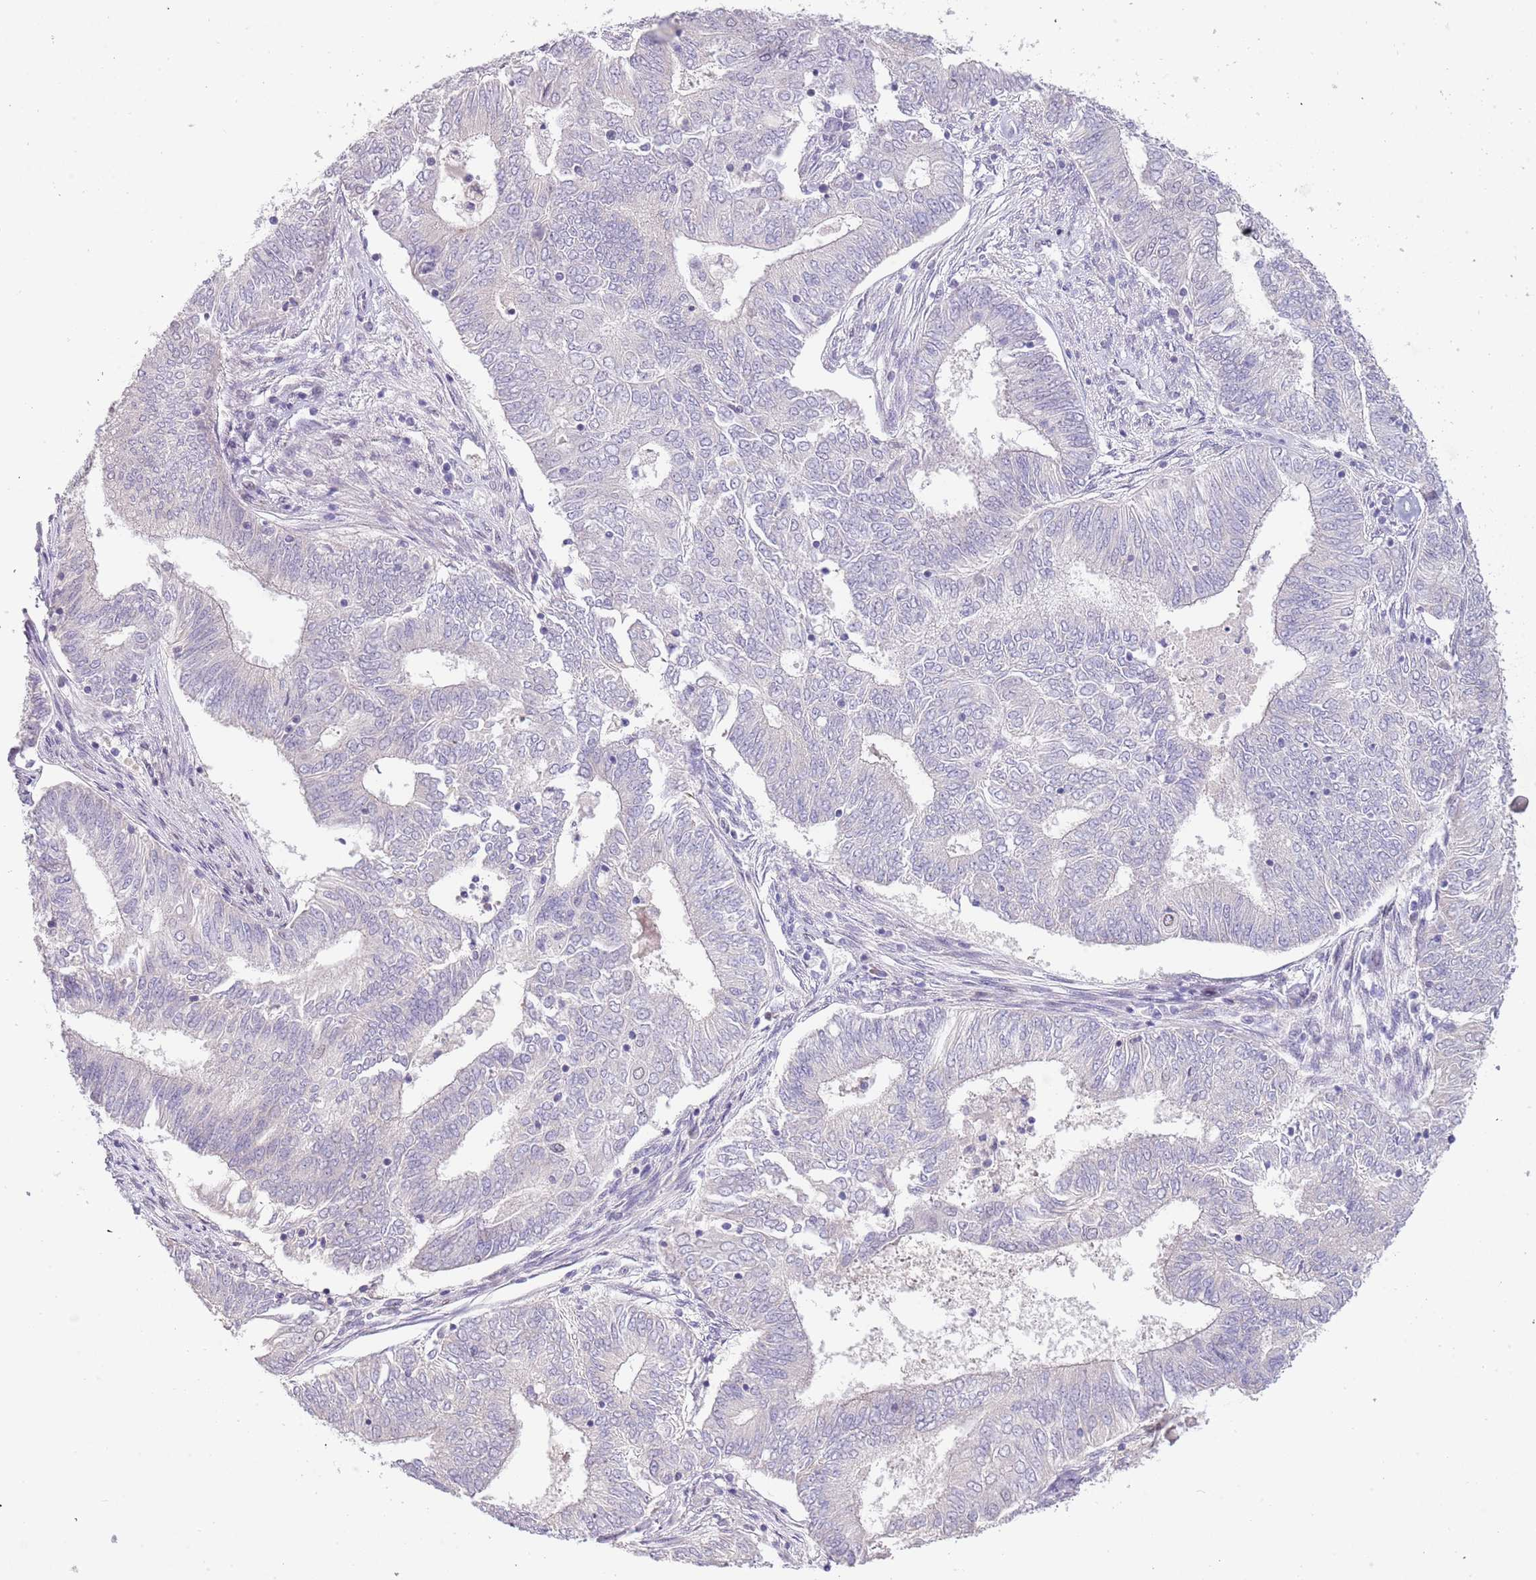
{"staining": {"intensity": "negative", "quantity": "none", "location": "none"}, "tissue": "endometrial cancer", "cell_type": "Tumor cells", "image_type": "cancer", "snomed": [{"axis": "morphology", "description": "Adenocarcinoma, NOS"}, {"axis": "topography", "description": "Endometrium"}], "caption": "This is a histopathology image of IHC staining of endometrial adenocarcinoma, which shows no staining in tumor cells. Brightfield microscopy of immunohistochemistry (IHC) stained with DAB (3,3'-diaminobenzidine) (brown) and hematoxylin (blue), captured at high magnification.", "gene": "KLHDC2", "patient": {"sex": "female", "age": 62}}